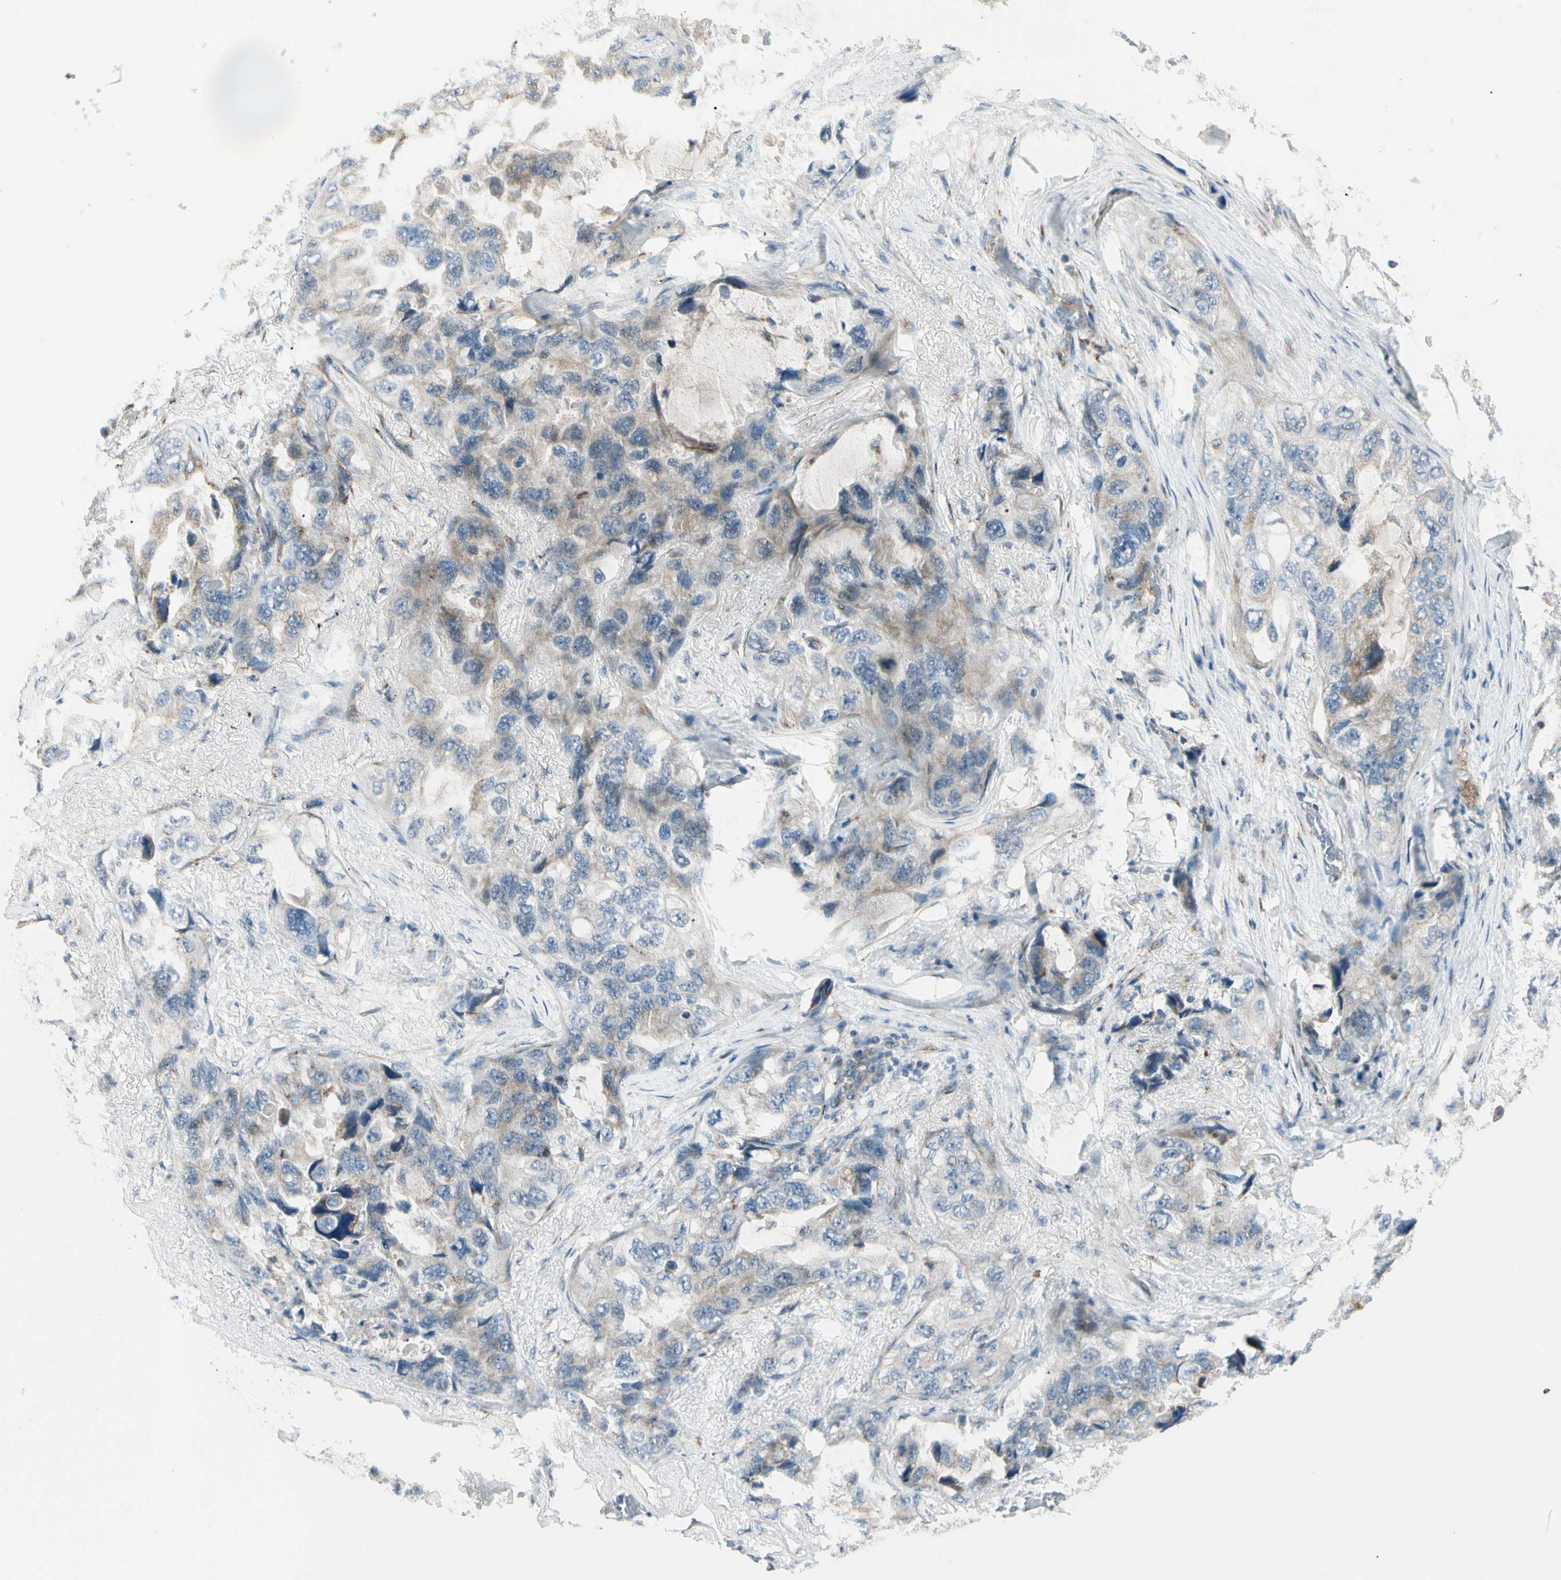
{"staining": {"intensity": "moderate", "quantity": "25%-75%", "location": "cytoplasmic/membranous"}, "tissue": "lung cancer", "cell_type": "Tumor cells", "image_type": "cancer", "snomed": [{"axis": "morphology", "description": "Squamous cell carcinoma, NOS"}, {"axis": "topography", "description": "Lung"}], "caption": "Brown immunohistochemical staining in human lung squamous cell carcinoma shows moderate cytoplasmic/membranous staining in about 25%-75% of tumor cells. The staining was performed using DAB (3,3'-diaminobenzidine), with brown indicating positive protein expression. Nuclei are stained blue with hematoxylin.", "gene": "ABCA3", "patient": {"sex": "female", "age": 73}}